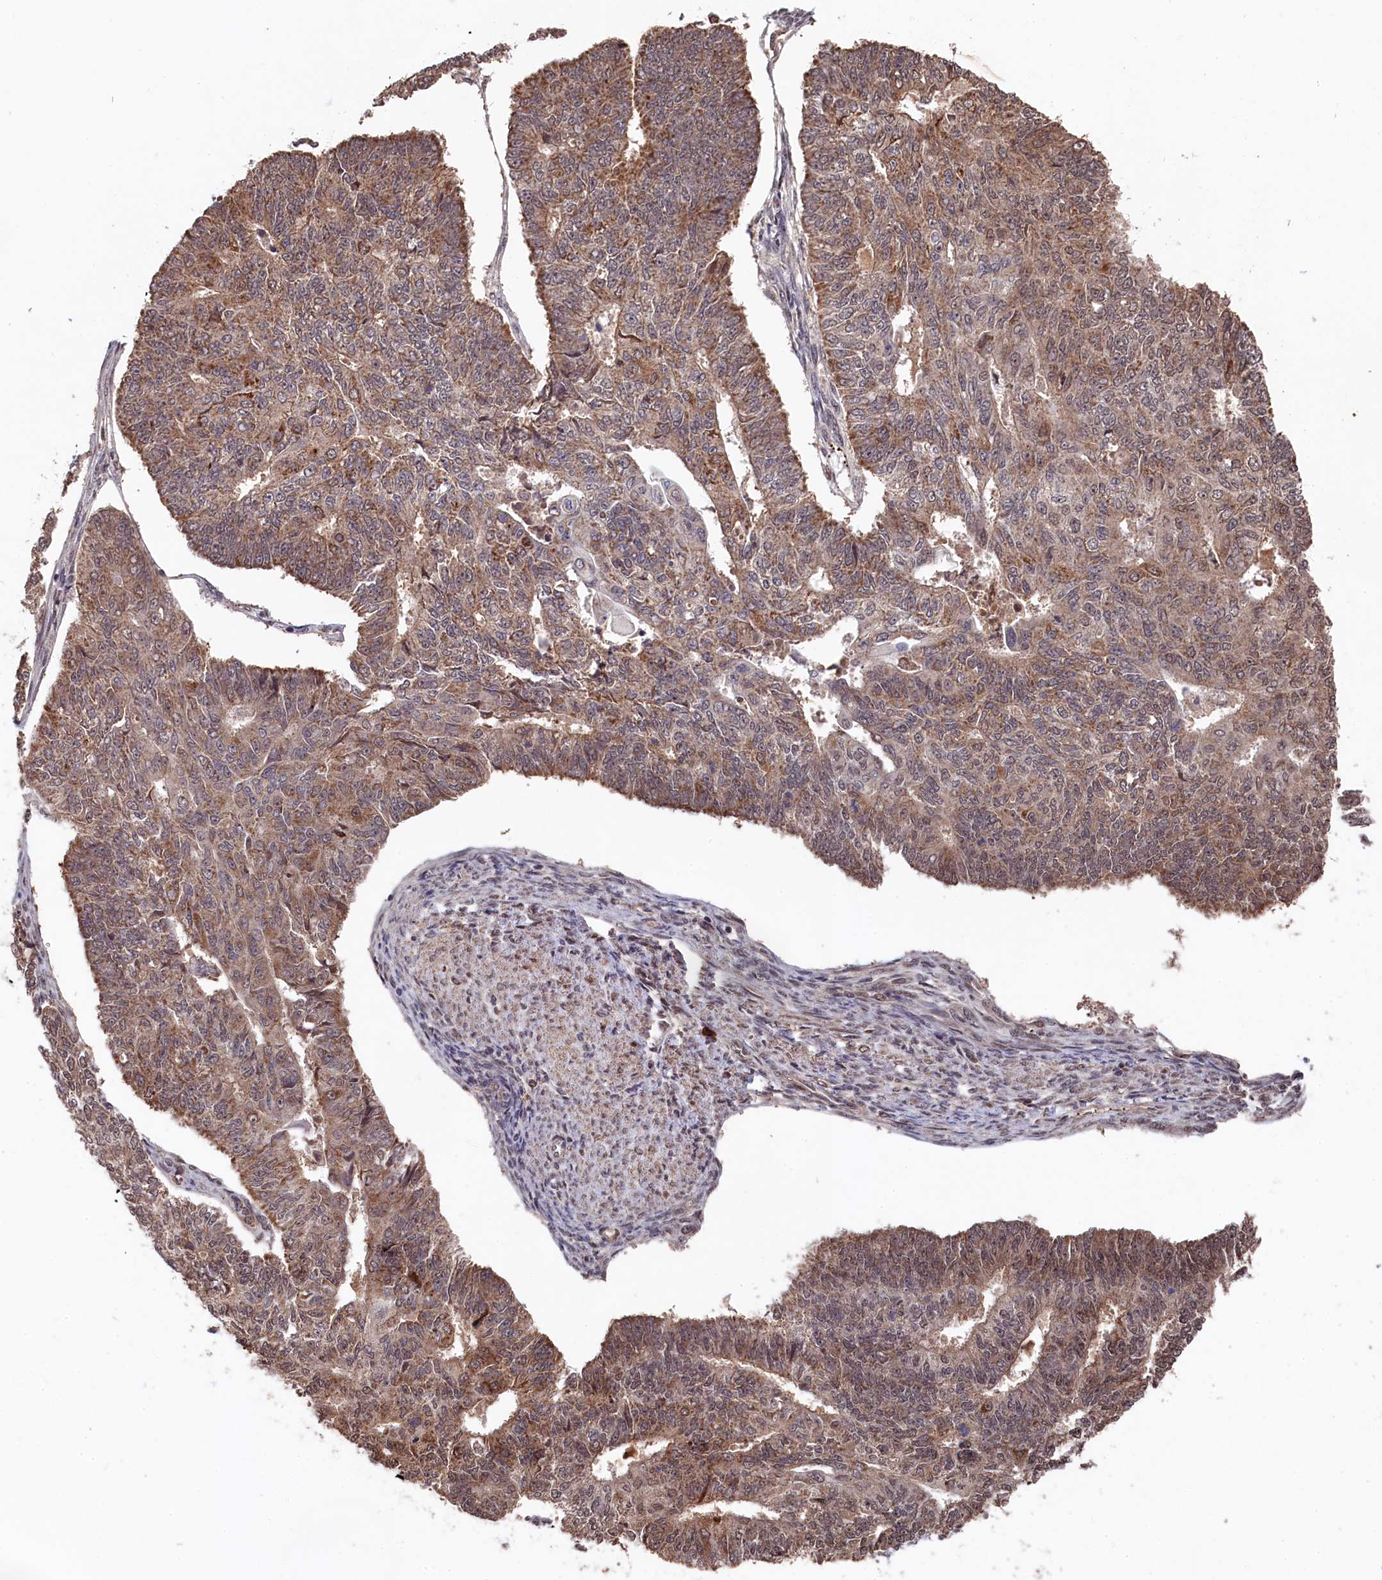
{"staining": {"intensity": "moderate", "quantity": ">75%", "location": "cytoplasmic/membranous,nuclear"}, "tissue": "endometrial cancer", "cell_type": "Tumor cells", "image_type": "cancer", "snomed": [{"axis": "morphology", "description": "Adenocarcinoma, NOS"}, {"axis": "topography", "description": "Endometrium"}], "caption": "This image displays IHC staining of endometrial adenocarcinoma, with medium moderate cytoplasmic/membranous and nuclear staining in about >75% of tumor cells.", "gene": "CLPX", "patient": {"sex": "female", "age": 32}}